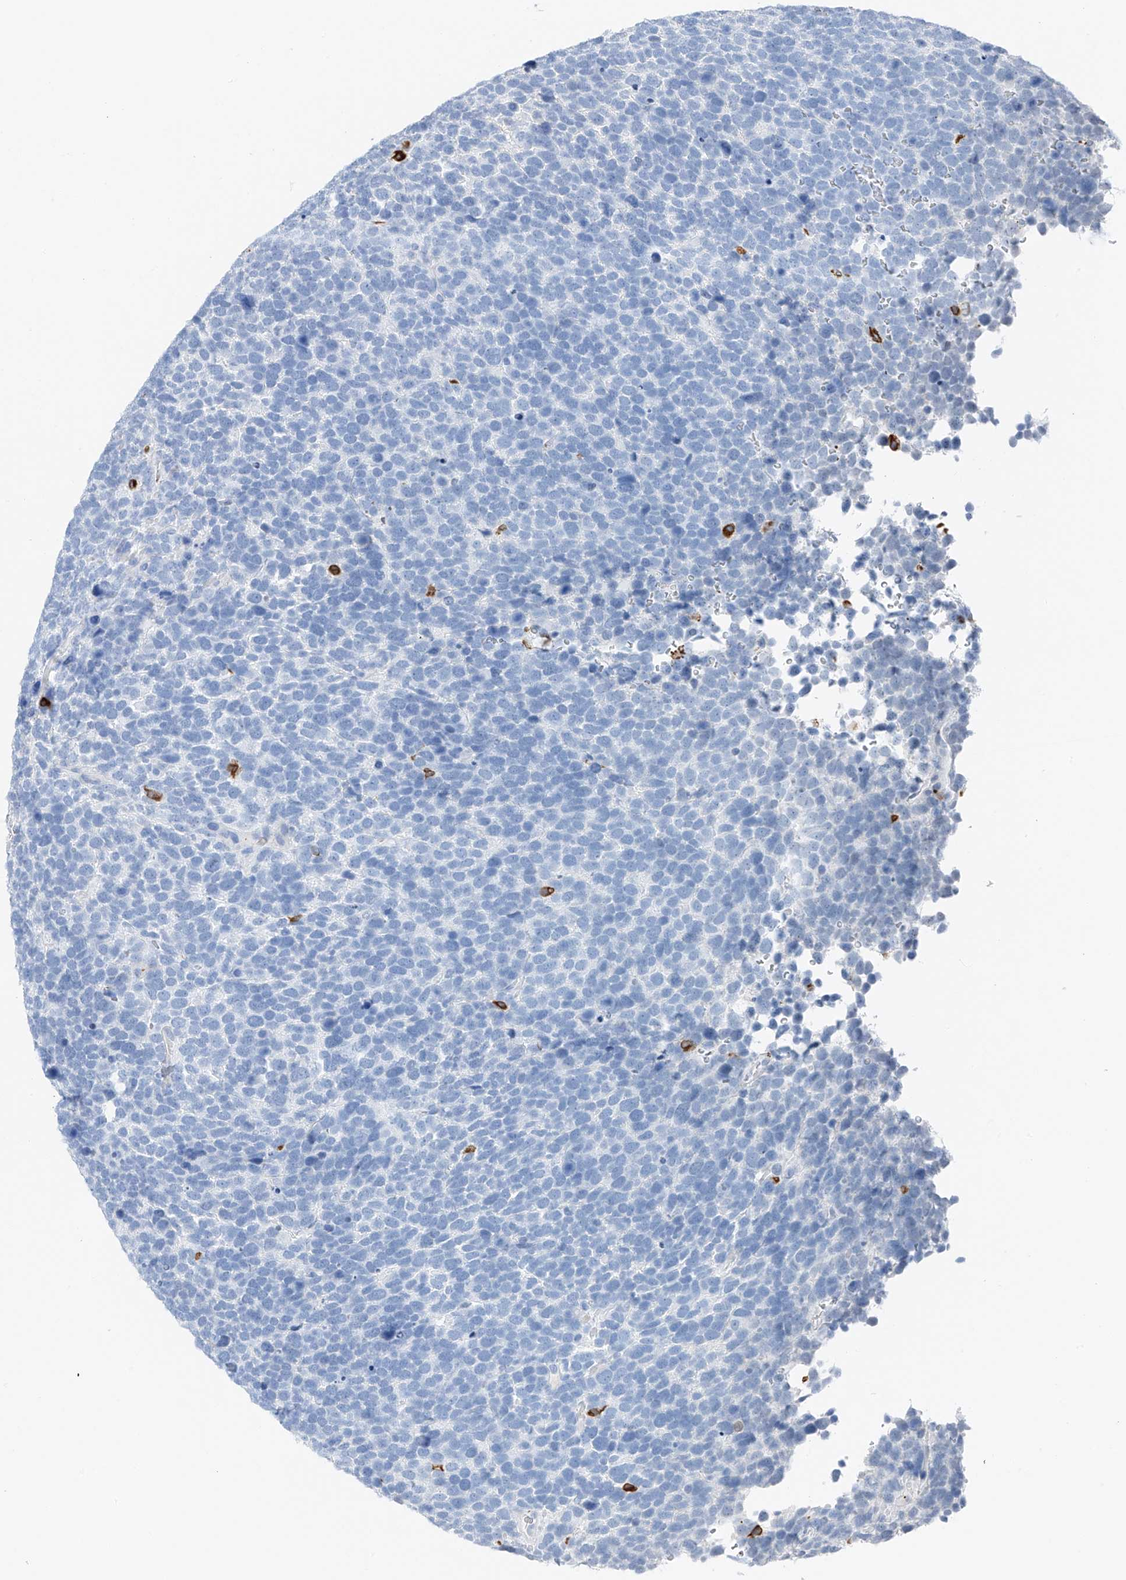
{"staining": {"intensity": "negative", "quantity": "none", "location": "none"}, "tissue": "urothelial cancer", "cell_type": "Tumor cells", "image_type": "cancer", "snomed": [{"axis": "morphology", "description": "Urothelial carcinoma, High grade"}, {"axis": "topography", "description": "Urinary bladder"}], "caption": "This is a micrograph of IHC staining of high-grade urothelial carcinoma, which shows no expression in tumor cells.", "gene": "TBXAS1", "patient": {"sex": "female", "age": 82}}